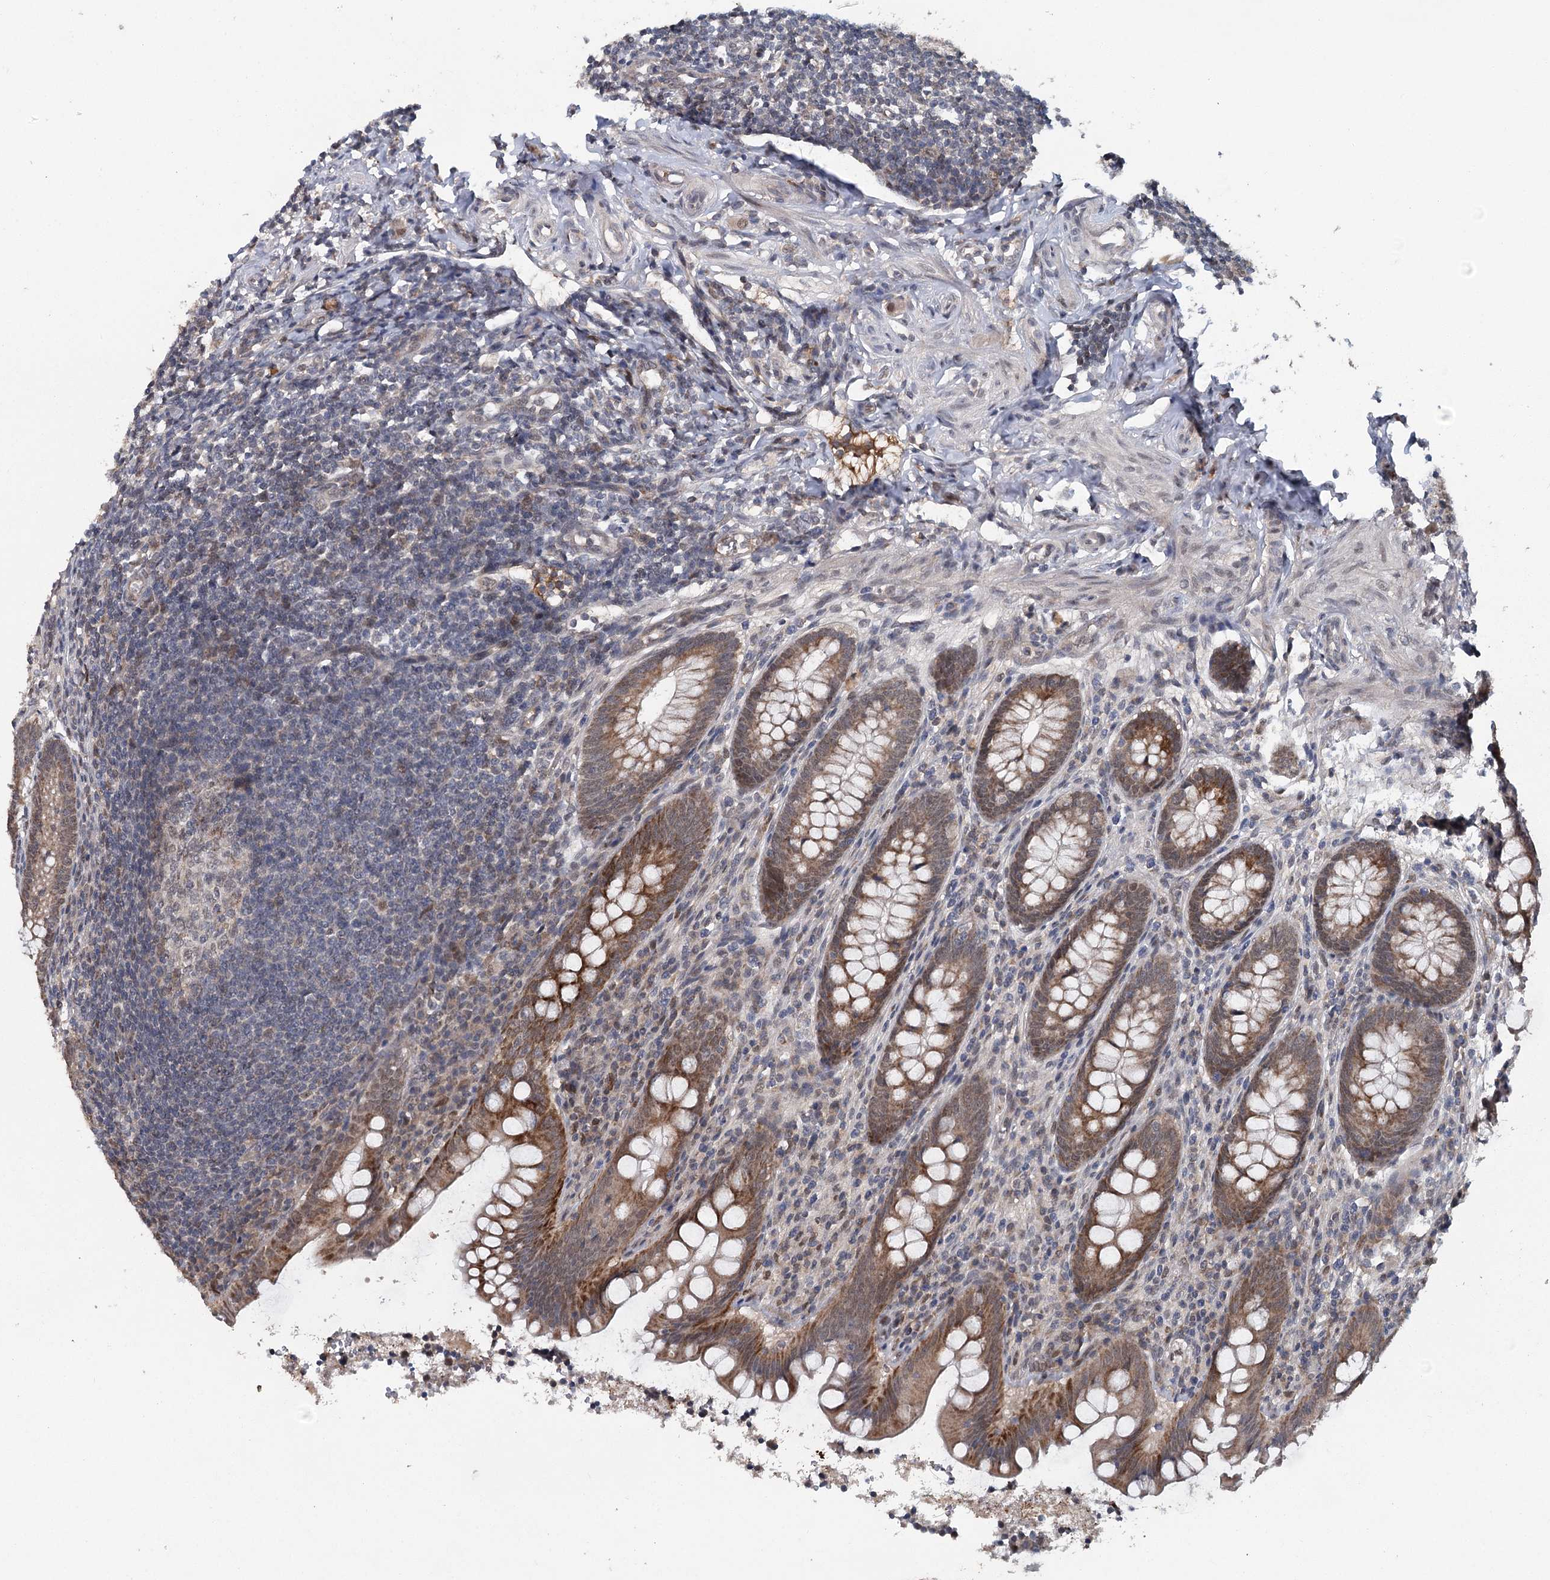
{"staining": {"intensity": "moderate", "quantity": ">75%", "location": "cytoplasmic/membranous,nuclear"}, "tissue": "appendix", "cell_type": "Glandular cells", "image_type": "normal", "snomed": [{"axis": "morphology", "description": "Normal tissue, NOS"}, {"axis": "topography", "description": "Appendix"}], "caption": "DAB (3,3'-diaminobenzidine) immunohistochemical staining of benign human appendix shows moderate cytoplasmic/membranous,nuclear protein staining in about >75% of glandular cells.", "gene": "MYG1", "patient": {"sex": "female", "age": 33}}